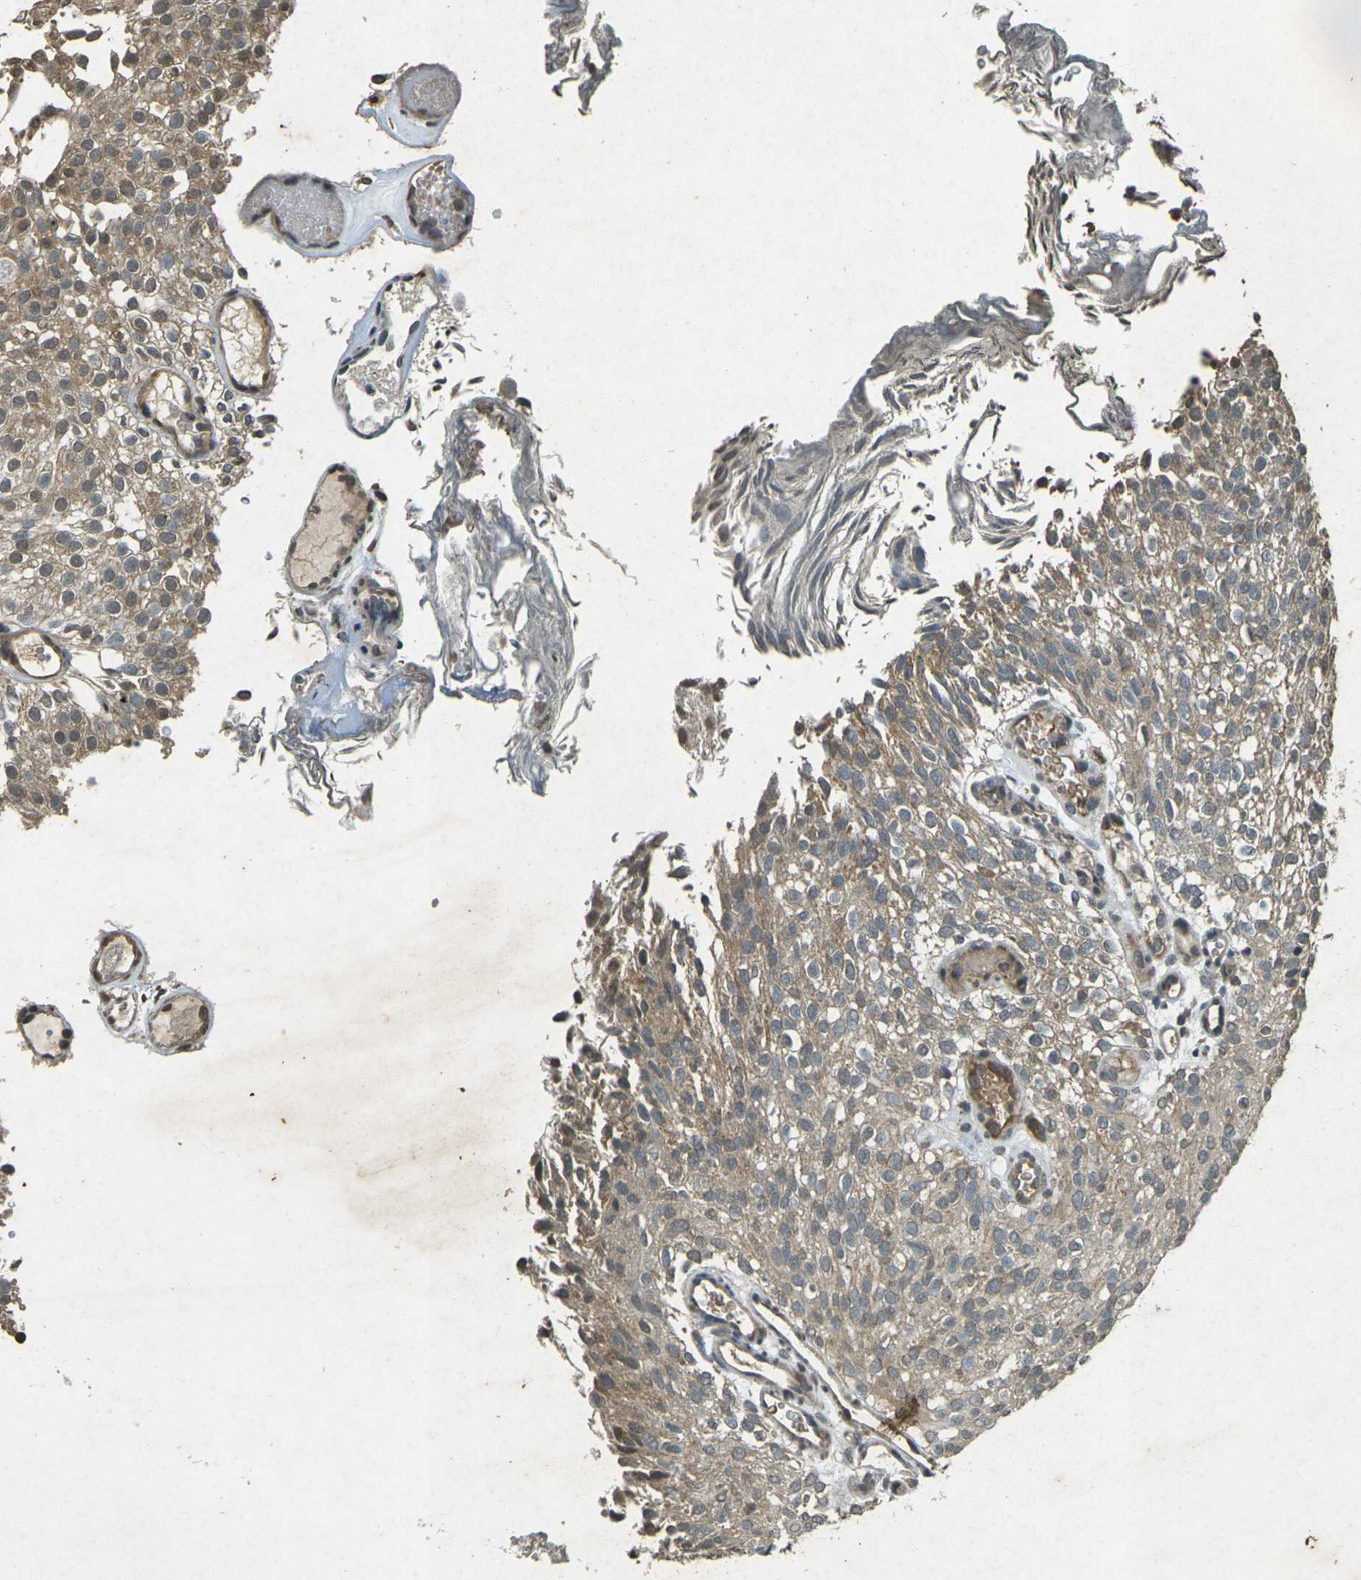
{"staining": {"intensity": "moderate", "quantity": ">75%", "location": "cytoplasmic/membranous"}, "tissue": "urothelial cancer", "cell_type": "Tumor cells", "image_type": "cancer", "snomed": [{"axis": "morphology", "description": "Urothelial carcinoma, Low grade"}, {"axis": "topography", "description": "Urinary bladder"}], "caption": "Protein expression by IHC shows moderate cytoplasmic/membranous positivity in approximately >75% of tumor cells in urothelial cancer. The staining was performed using DAB to visualize the protein expression in brown, while the nuclei were stained in blue with hematoxylin (Magnification: 20x).", "gene": "PDE2A", "patient": {"sex": "male", "age": 78}}